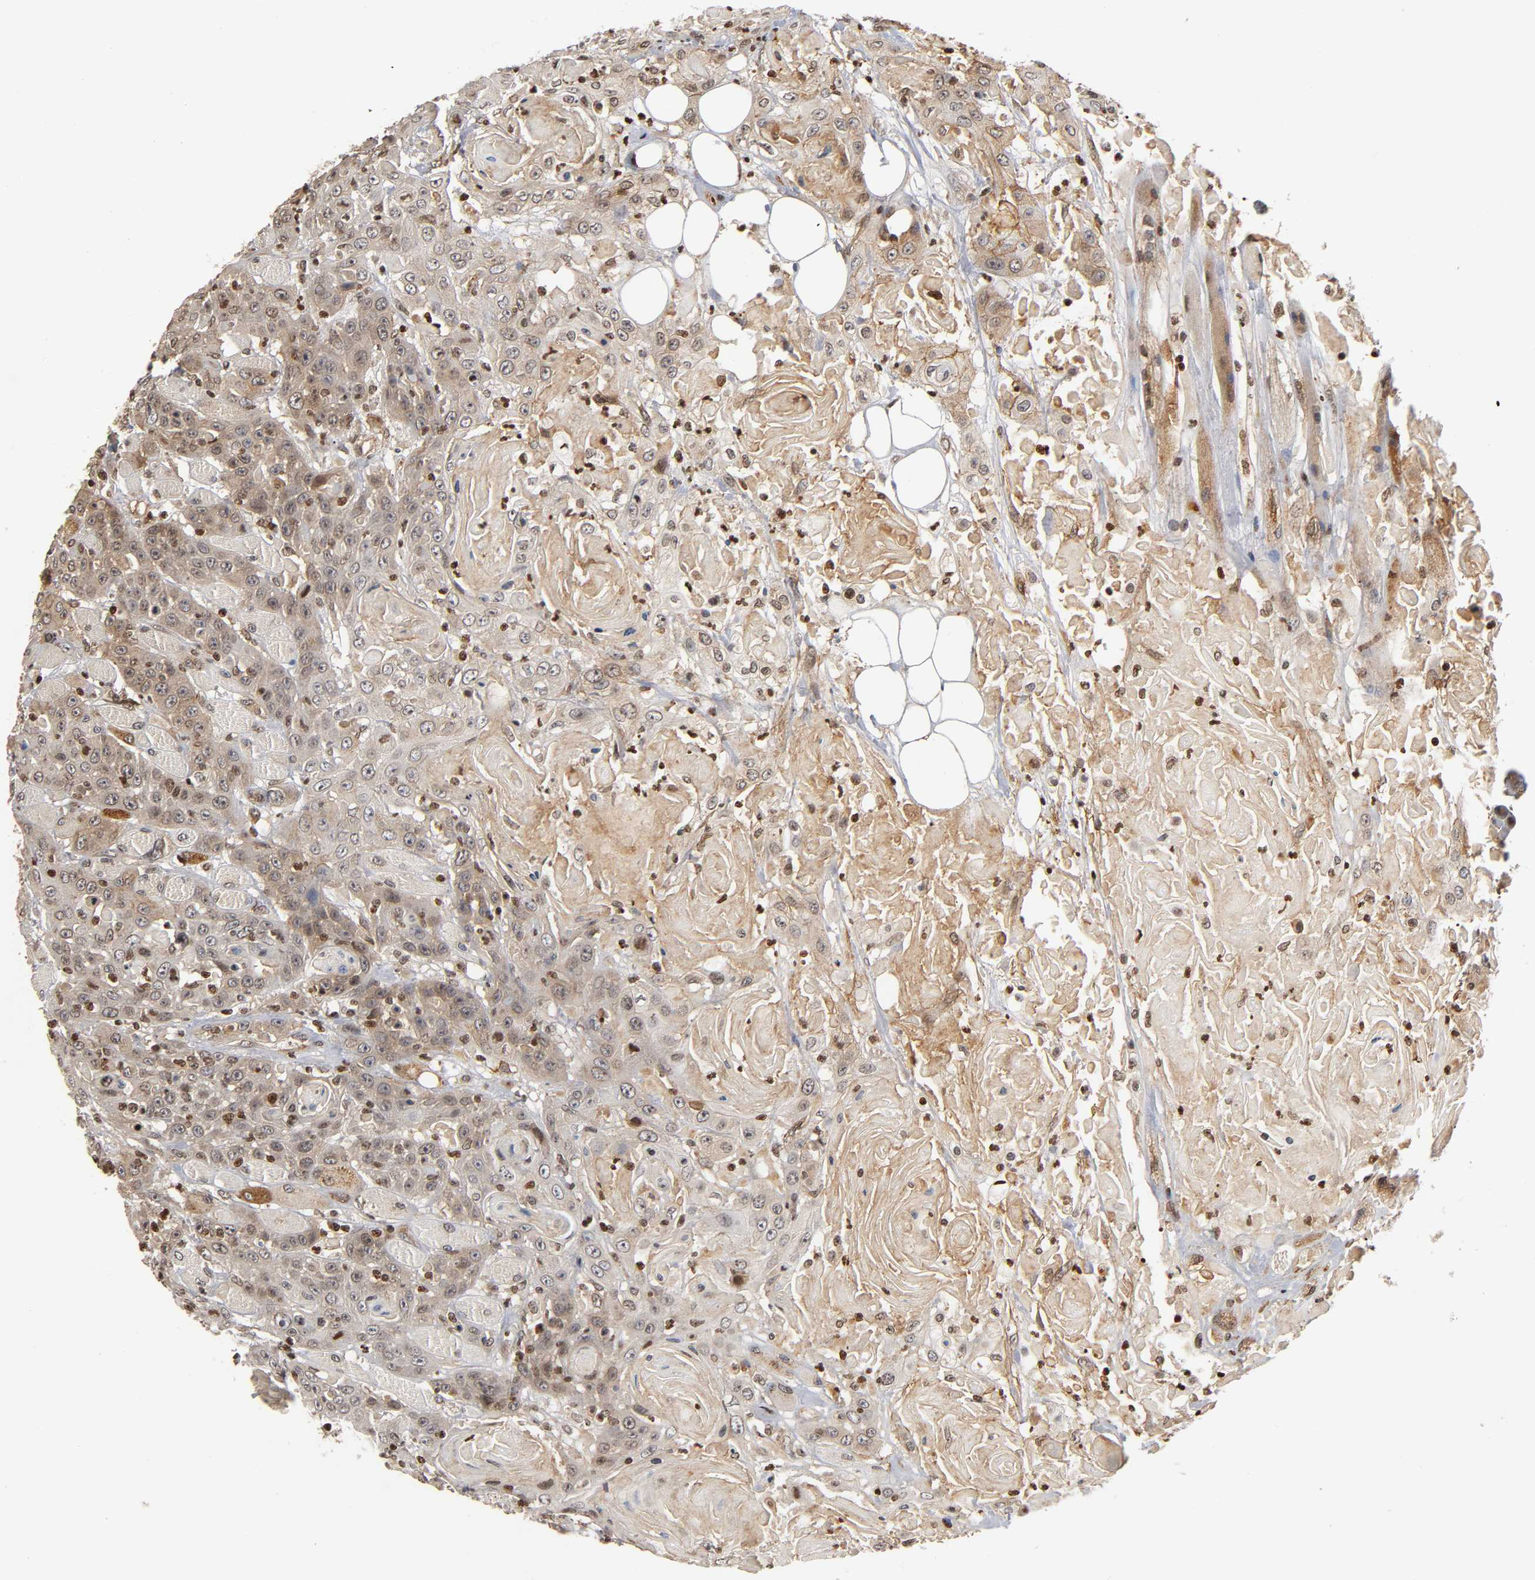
{"staining": {"intensity": "weak", "quantity": ">75%", "location": "cytoplasmic/membranous"}, "tissue": "head and neck cancer", "cell_type": "Tumor cells", "image_type": "cancer", "snomed": [{"axis": "morphology", "description": "Squamous cell carcinoma, NOS"}, {"axis": "topography", "description": "Head-Neck"}], "caption": "A brown stain labels weak cytoplasmic/membranous positivity of a protein in human squamous cell carcinoma (head and neck) tumor cells.", "gene": "ITGAV", "patient": {"sex": "female", "age": 84}}